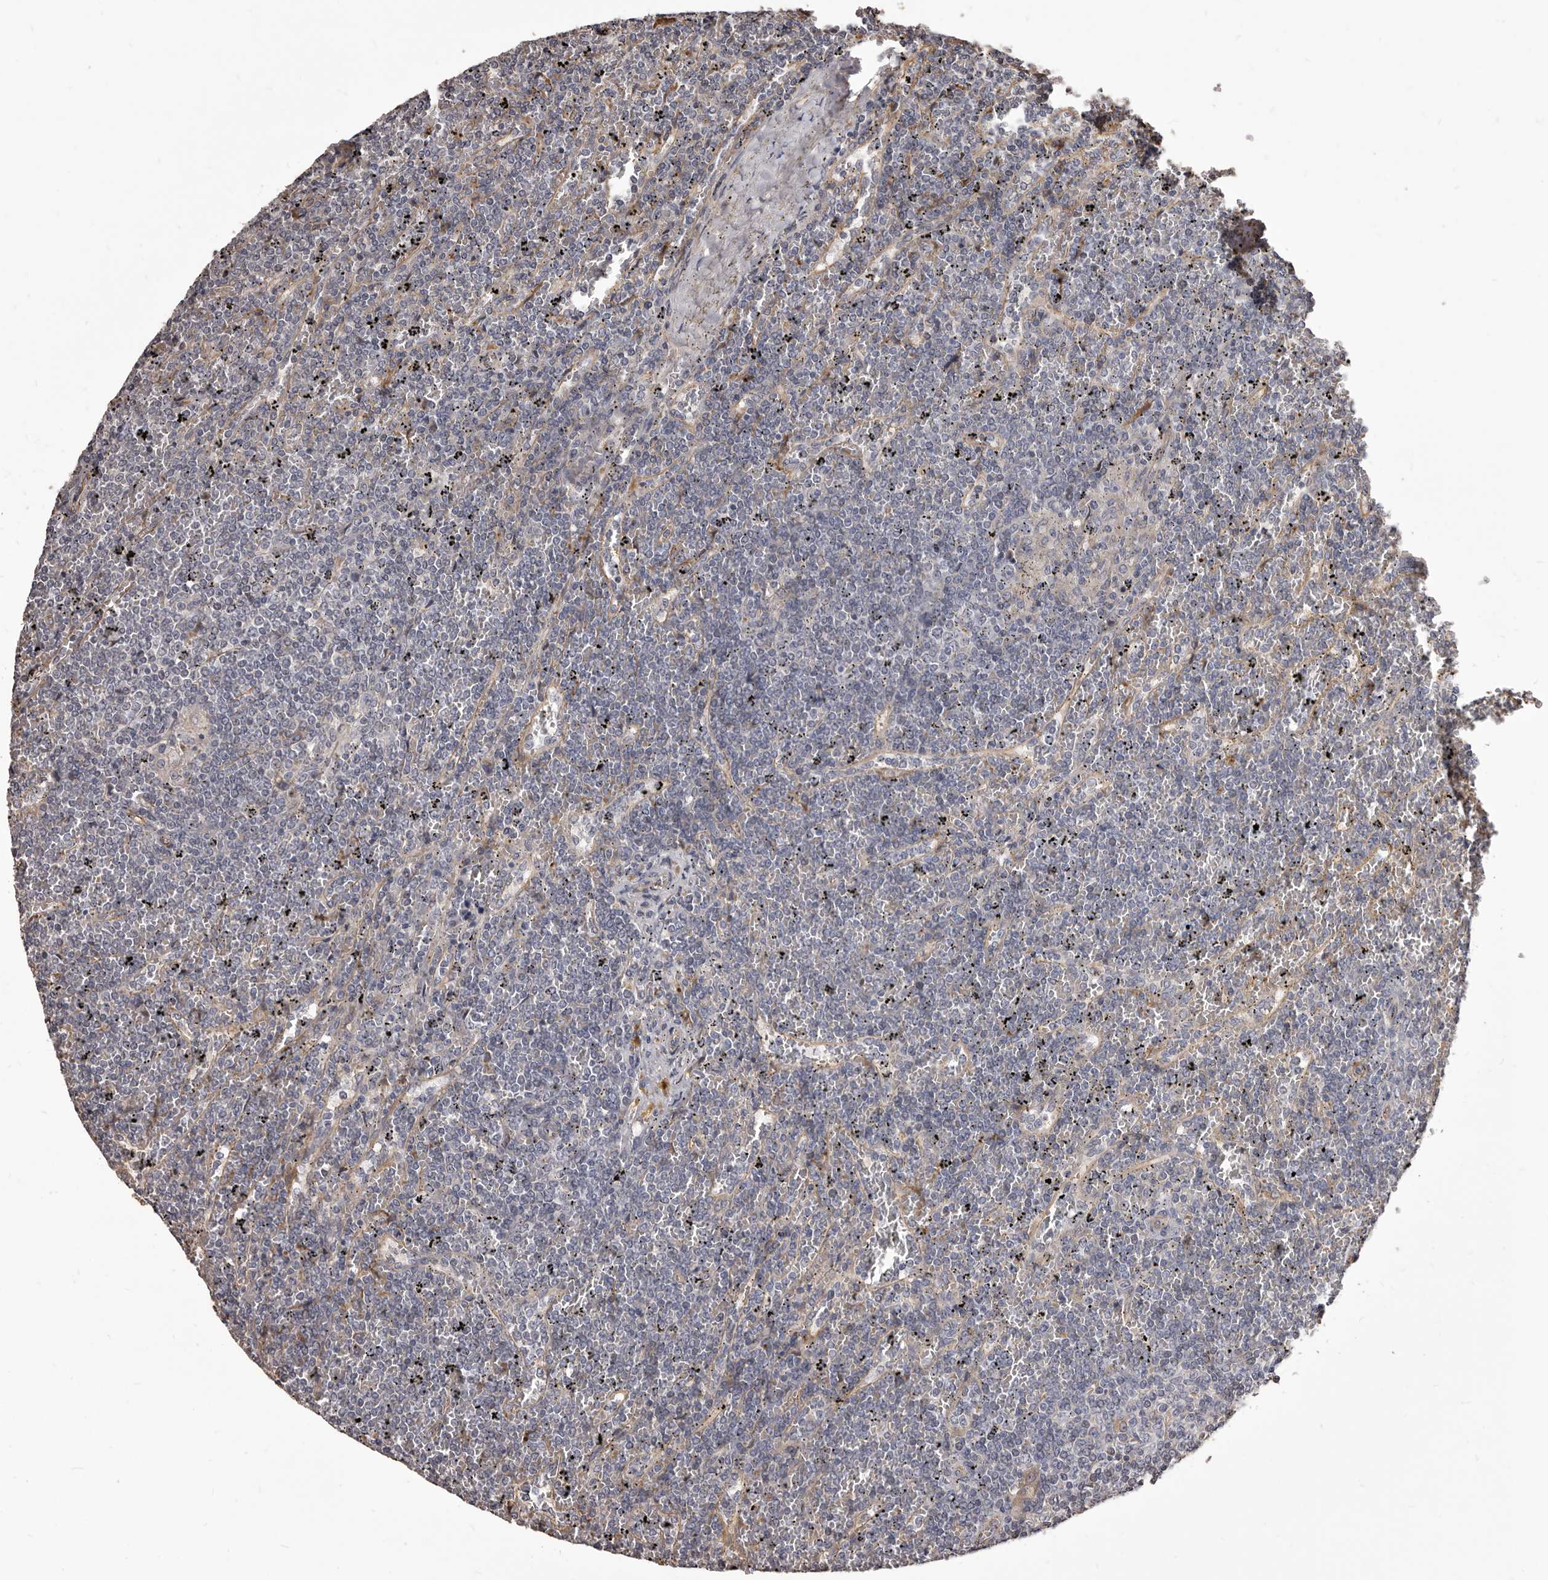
{"staining": {"intensity": "negative", "quantity": "none", "location": "none"}, "tissue": "lymphoma", "cell_type": "Tumor cells", "image_type": "cancer", "snomed": [{"axis": "morphology", "description": "Malignant lymphoma, non-Hodgkin's type, Low grade"}, {"axis": "topography", "description": "Spleen"}], "caption": "Malignant lymphoma, non-Hodgkin's type (low-grade) was stained to show a protein in brown. There is no significant staining in tumor cells.", "gene": "ALPK1", "patient": {"sex": "female", "age": 19}}